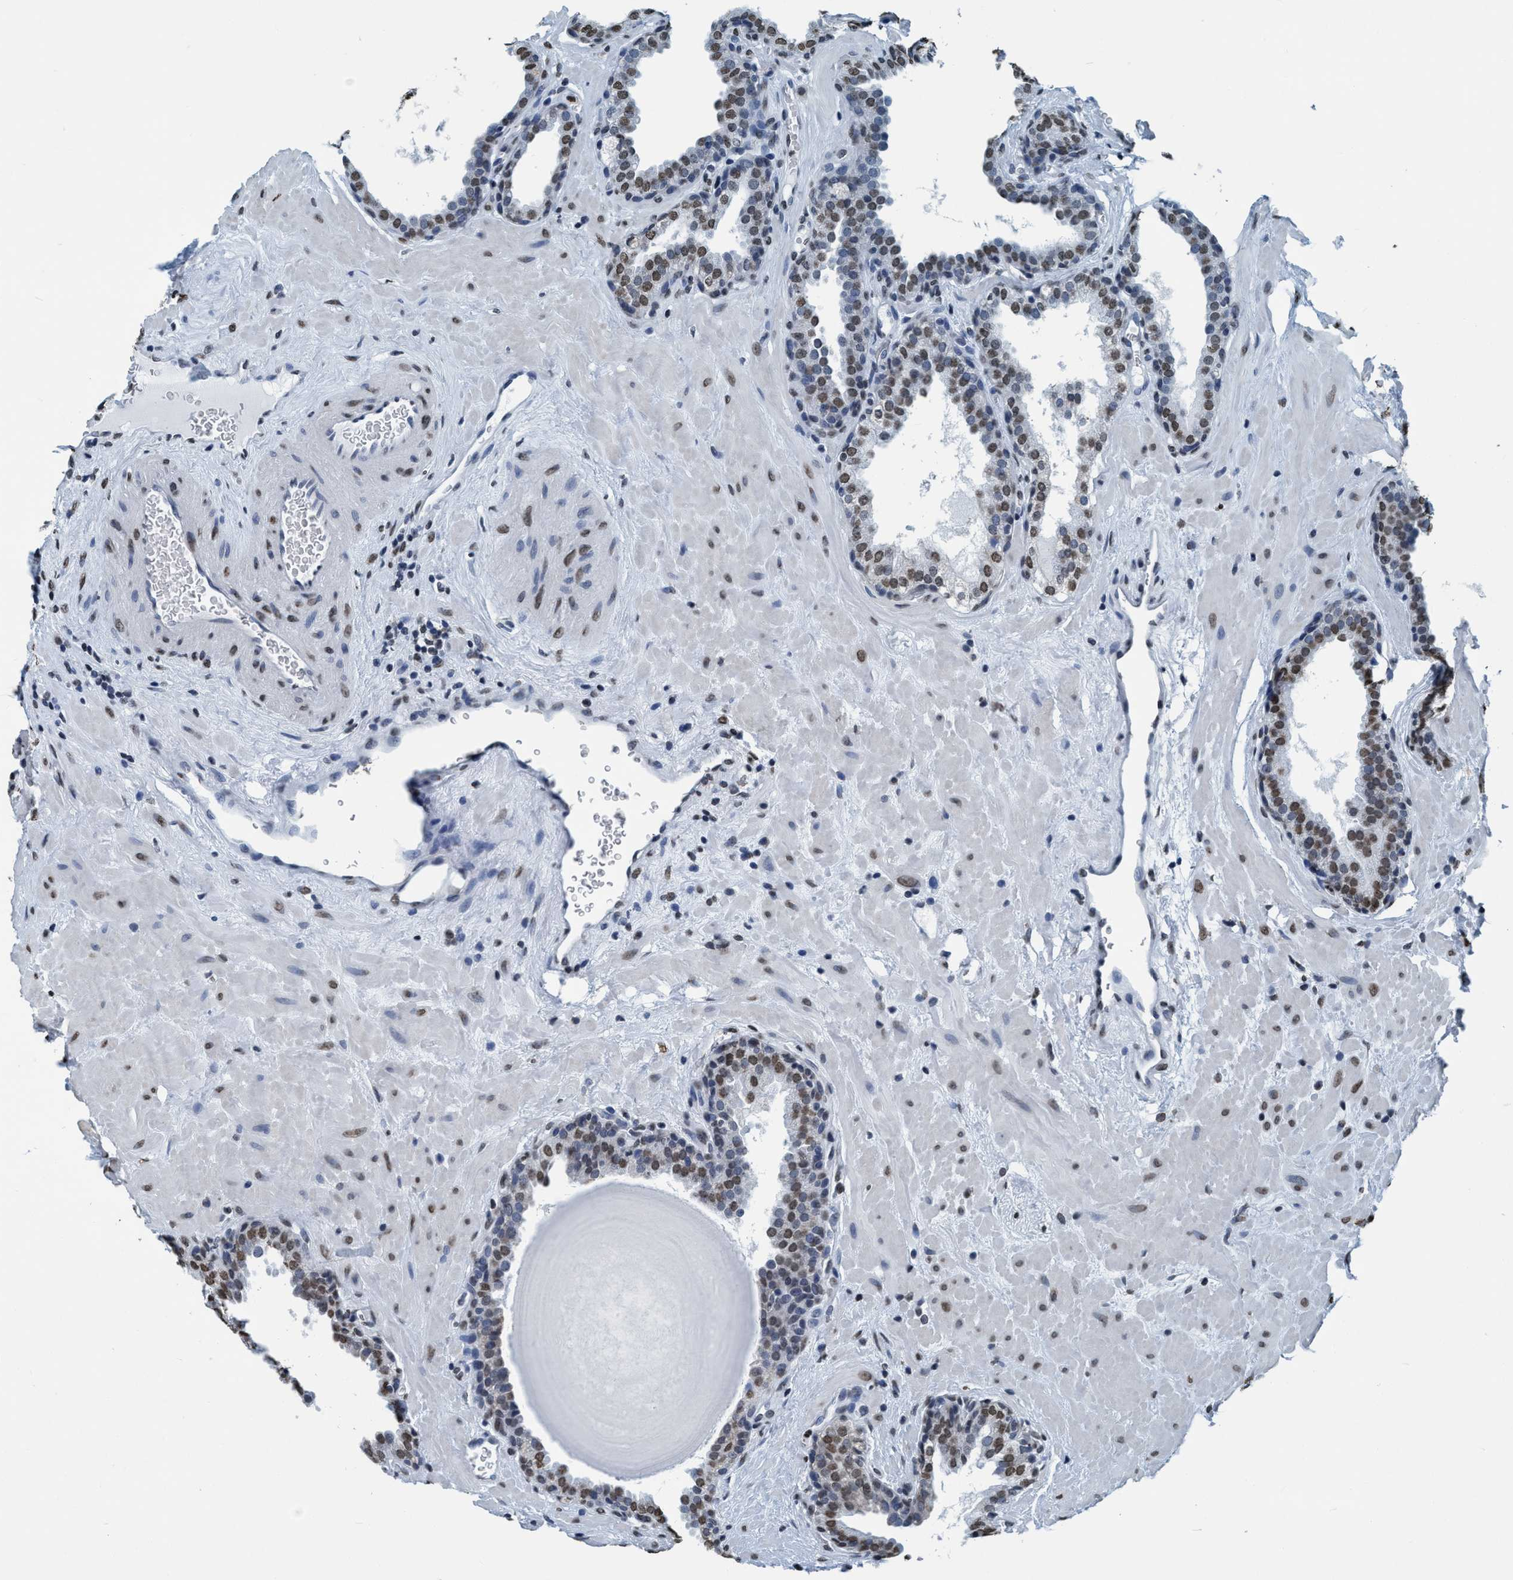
{"staining": {"intensity": "moderate", "quantity": ">75%", "location": "nuclear"}, "tissue": "prostate", "cell_type": "Glandular cells", "image_type": "normal", "snomed": [{"axis": "morphology", "description": "Normal tissue, NOS"}, {"axis": "topography", "description": "Prostate"}], "caption": "Brown immunohistochemical staining in normal human prostate shows moderate nuclear expression in about >75% of glandular cells. The staining was performed using DAB (3,3'-diaminobenzidine) to visualize the protein expression in brown, while the nuclei were stained in blue with hematoxylin (Magnification: 20x).", "gene": "CCNE2", "patient": {"sex": "male", "age": 51}}